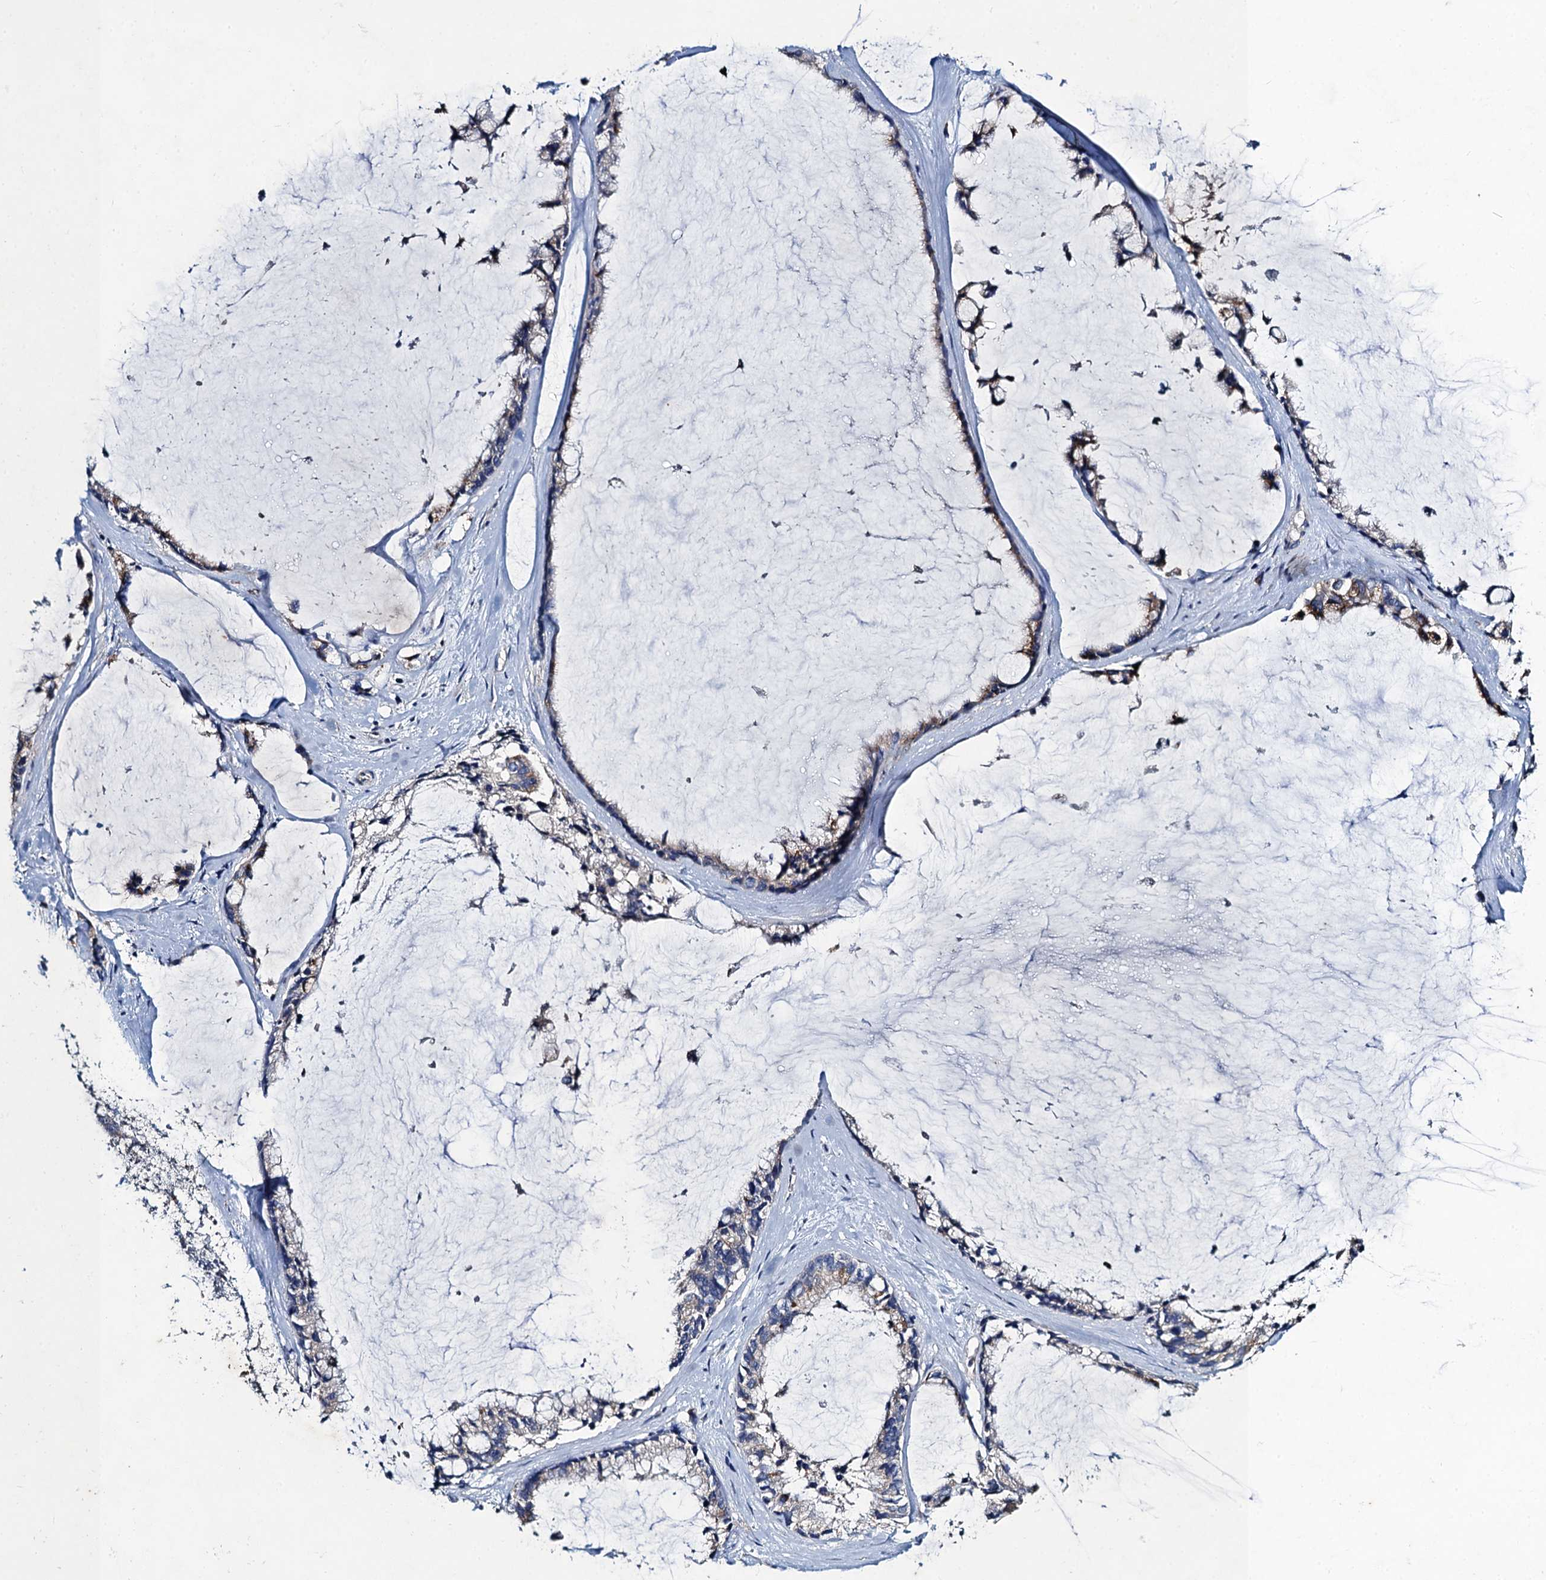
{"staining": {"intensity": "weak", "quantity": "<25%", "location": "cytoplasmic/membranous"}, "tissue": "ovarian cancer", "cell_type": "Tumor cells", "image_type": "cancer", "snomed": [{"axis": "morphology", "description": "Cystadenocarcinoma, mucinous, NOS"}, {"axis": "topography", "description": "Ovary"}], "caption": "Immunohistochemistry histopathology image of ovarian cancer stained for a protein (brown), which displays no positivity in tumor cells.", "gene": "SNAP29", "patient": {"sex": "female", "age": 39}}